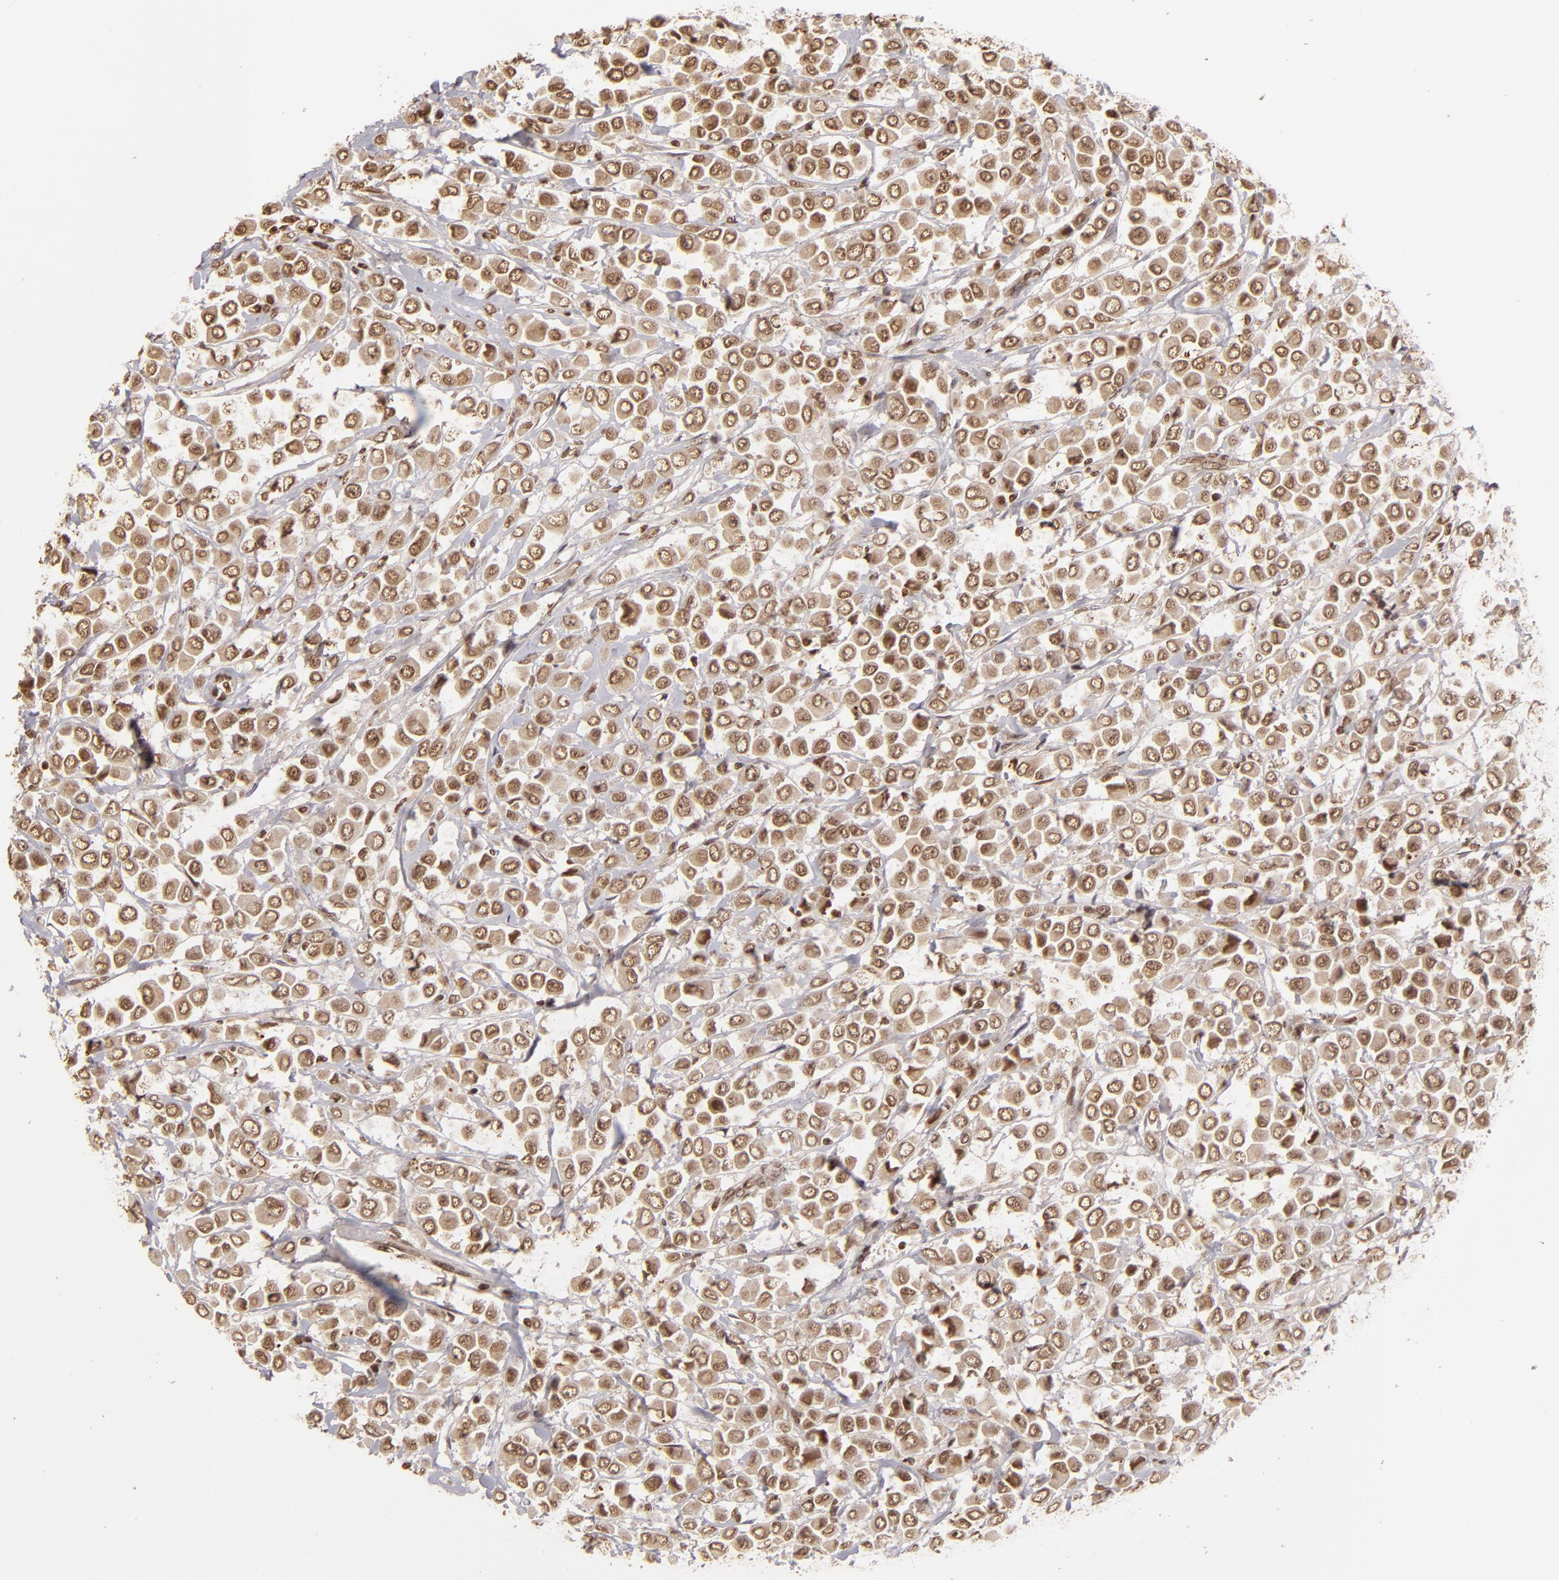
{"staining": {"intensity": "moderate", "quantity": ">75%", "location": "cytoplasmic/membranous,nuclear"}, "tissue": "breast cancer", "cell_type": "Tumor cells", "image_type": "cancer", "snomed": [{"axis": "morphology", "description": "Duct carcinoma"}, {"axis": "topography", "description": "Breast"}], "caption": "Human breast invasive ductal carcinoma stained for a protein (brown) demonstrates moderate cytoplasmic/membranous and nuclear positive staining in approximately >75% of tumor cells.", "gene": "CUL3", "patient": {"sex": "female", "age": 61}}